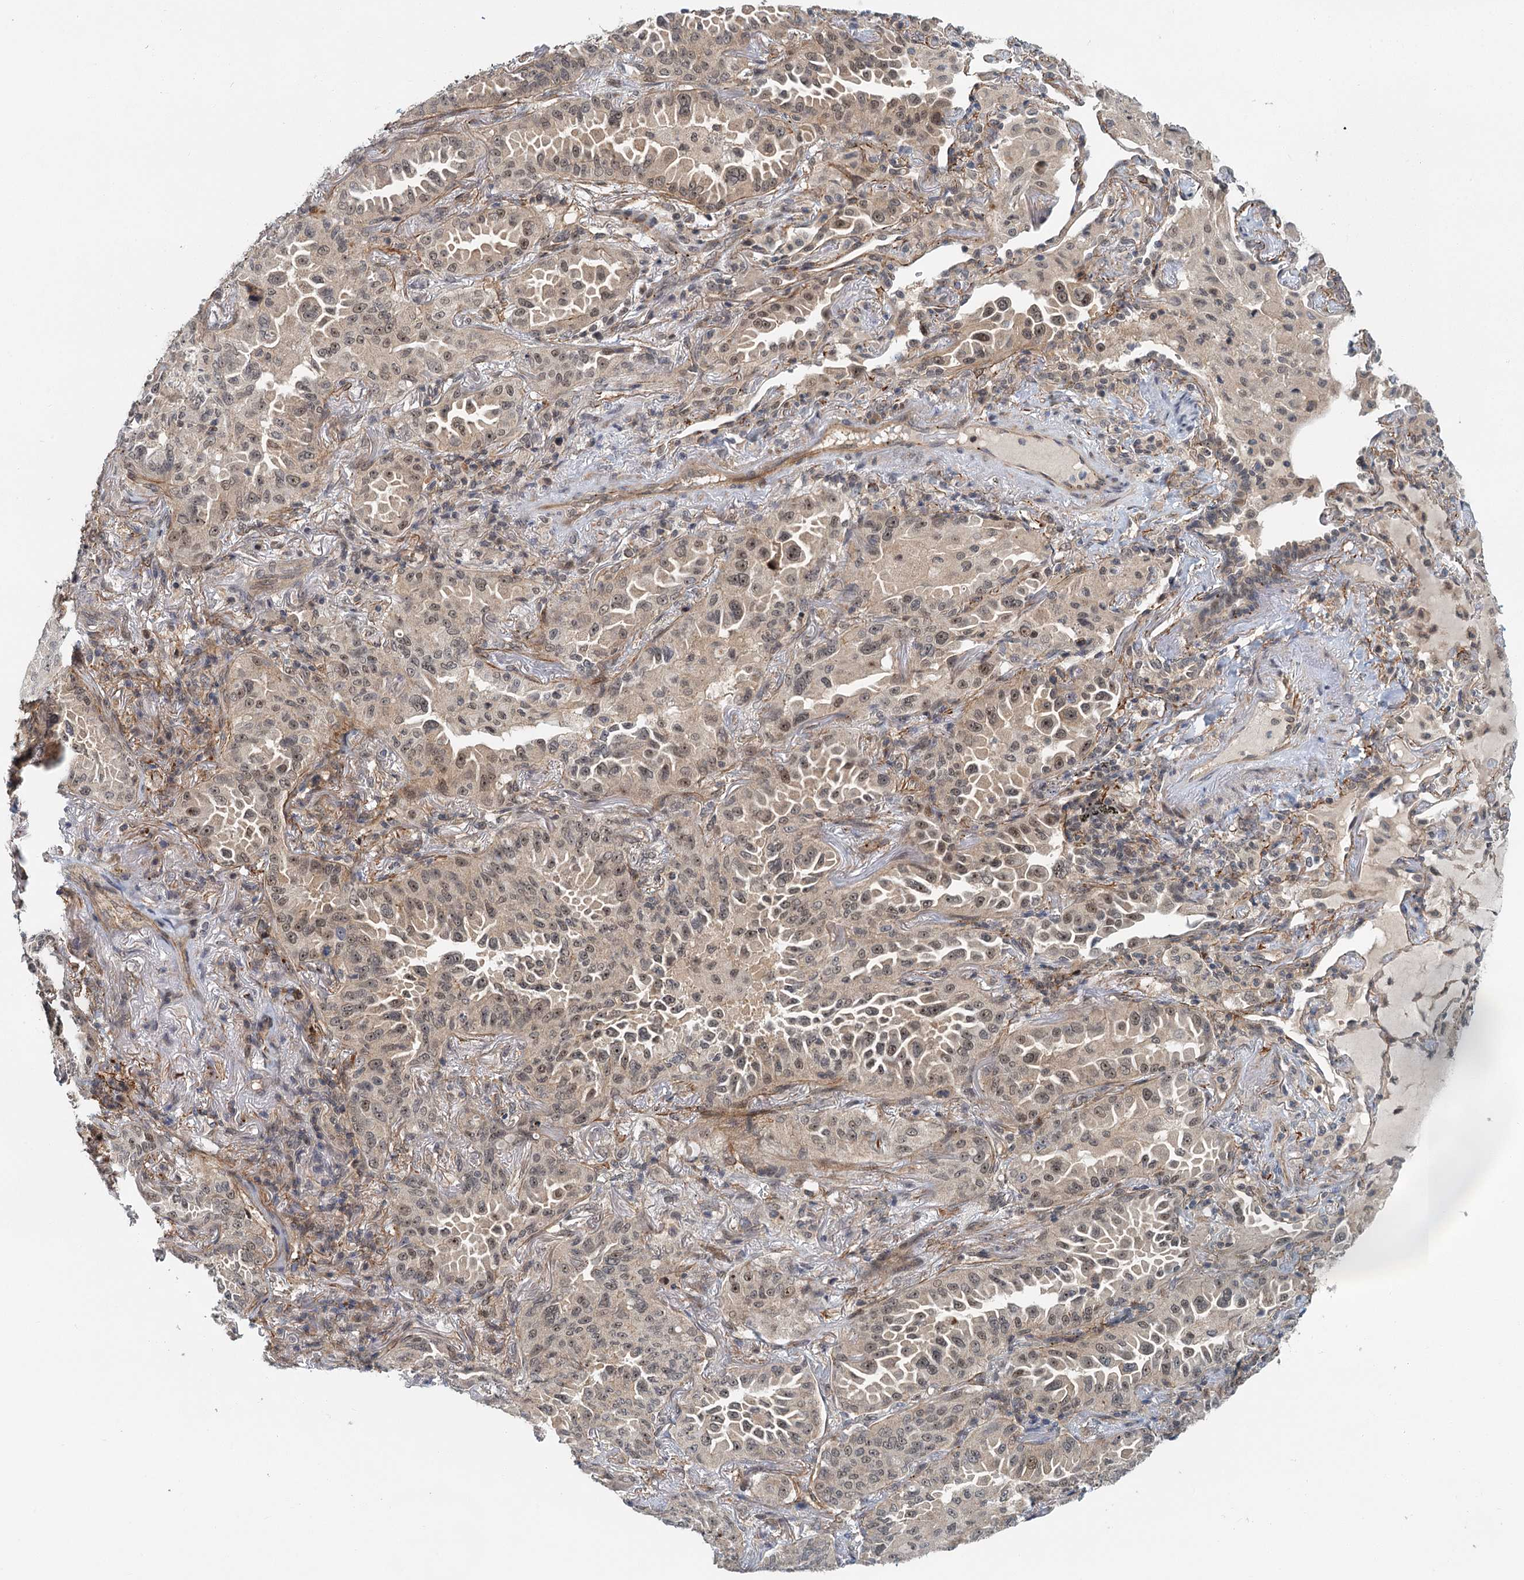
{"staining": {"intensity": "moderate", "quantity": ">75%", "location": "nuclear"}, "tissue": "lung cancer", "cell_type": "Tumor cells", "image_type": "cancer", "snomed": [{"axis": "morphology", "description": "Adenocarcinoma, NOS"}, {"axis": "topography", "description": "Lung"}], "caption": "A medium amount of moderate nuclear staining is identified in approximately >75% of tumor cells in adenocarcinoma (lung) tissue.", "gene": "TAS2R42", "patient": {"sex": "female", "age": 69}}